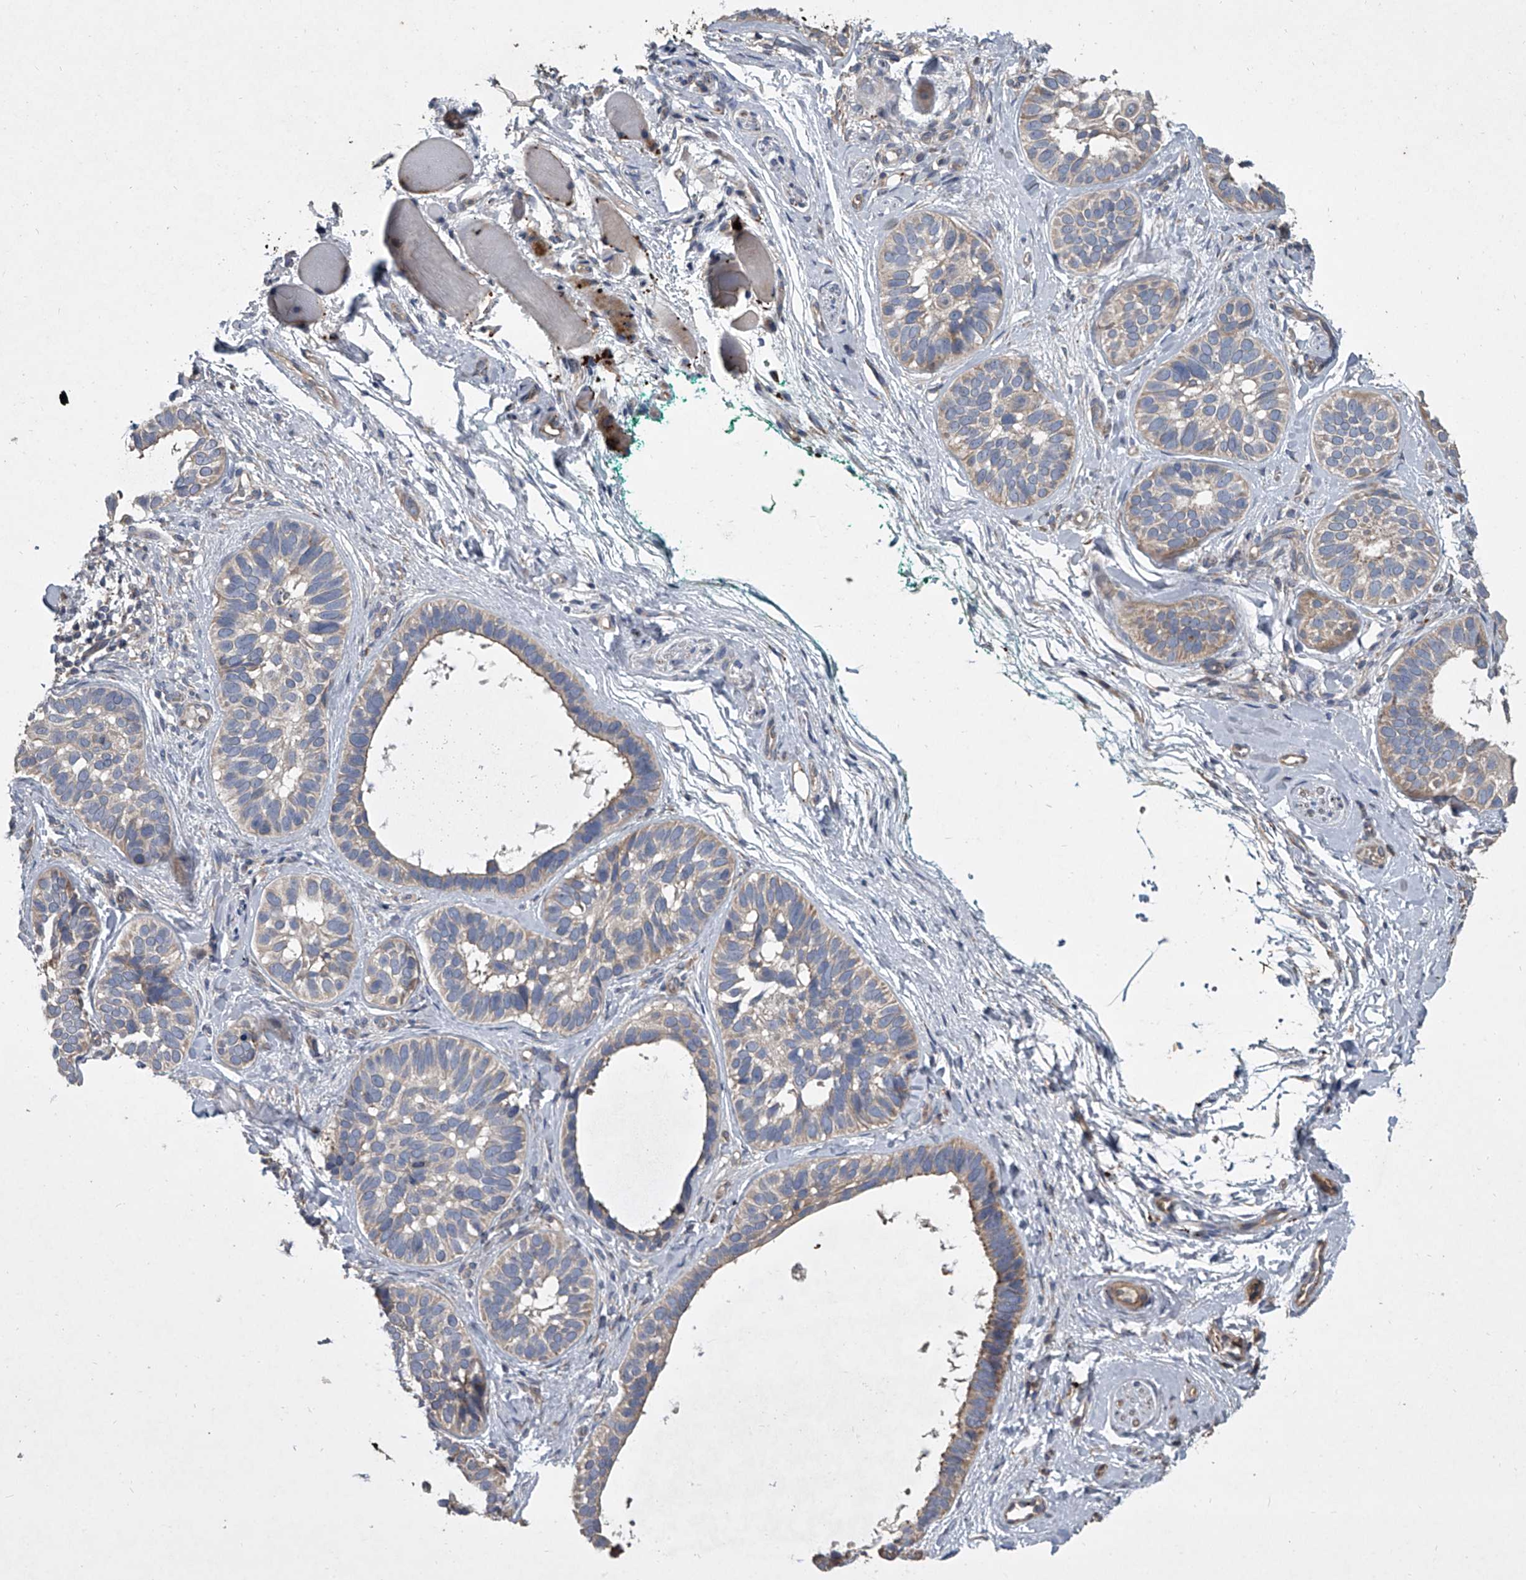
{"staining": {"intensity": "weak", "quantity": "25%-75%", "location": "cytoplasmic/membranous"}, "tissue": "skin cancer", "cell_type": "Tumor cells", "image_type": "cancer", "snomed": [{"axis": "morphology", "description": "Basal cell carcinoma"}, {"axis": "topography", "description": "Skin"}], "caption": "Approximately 25%-75% of tumor cells in skin basal cell carcinoma show weak cytoplasmic/membranous protein positivity as visualized by brown immunohistochemical staining.", "gene": "DOCK9", "patient": {"sex": "male", "age": 62}}